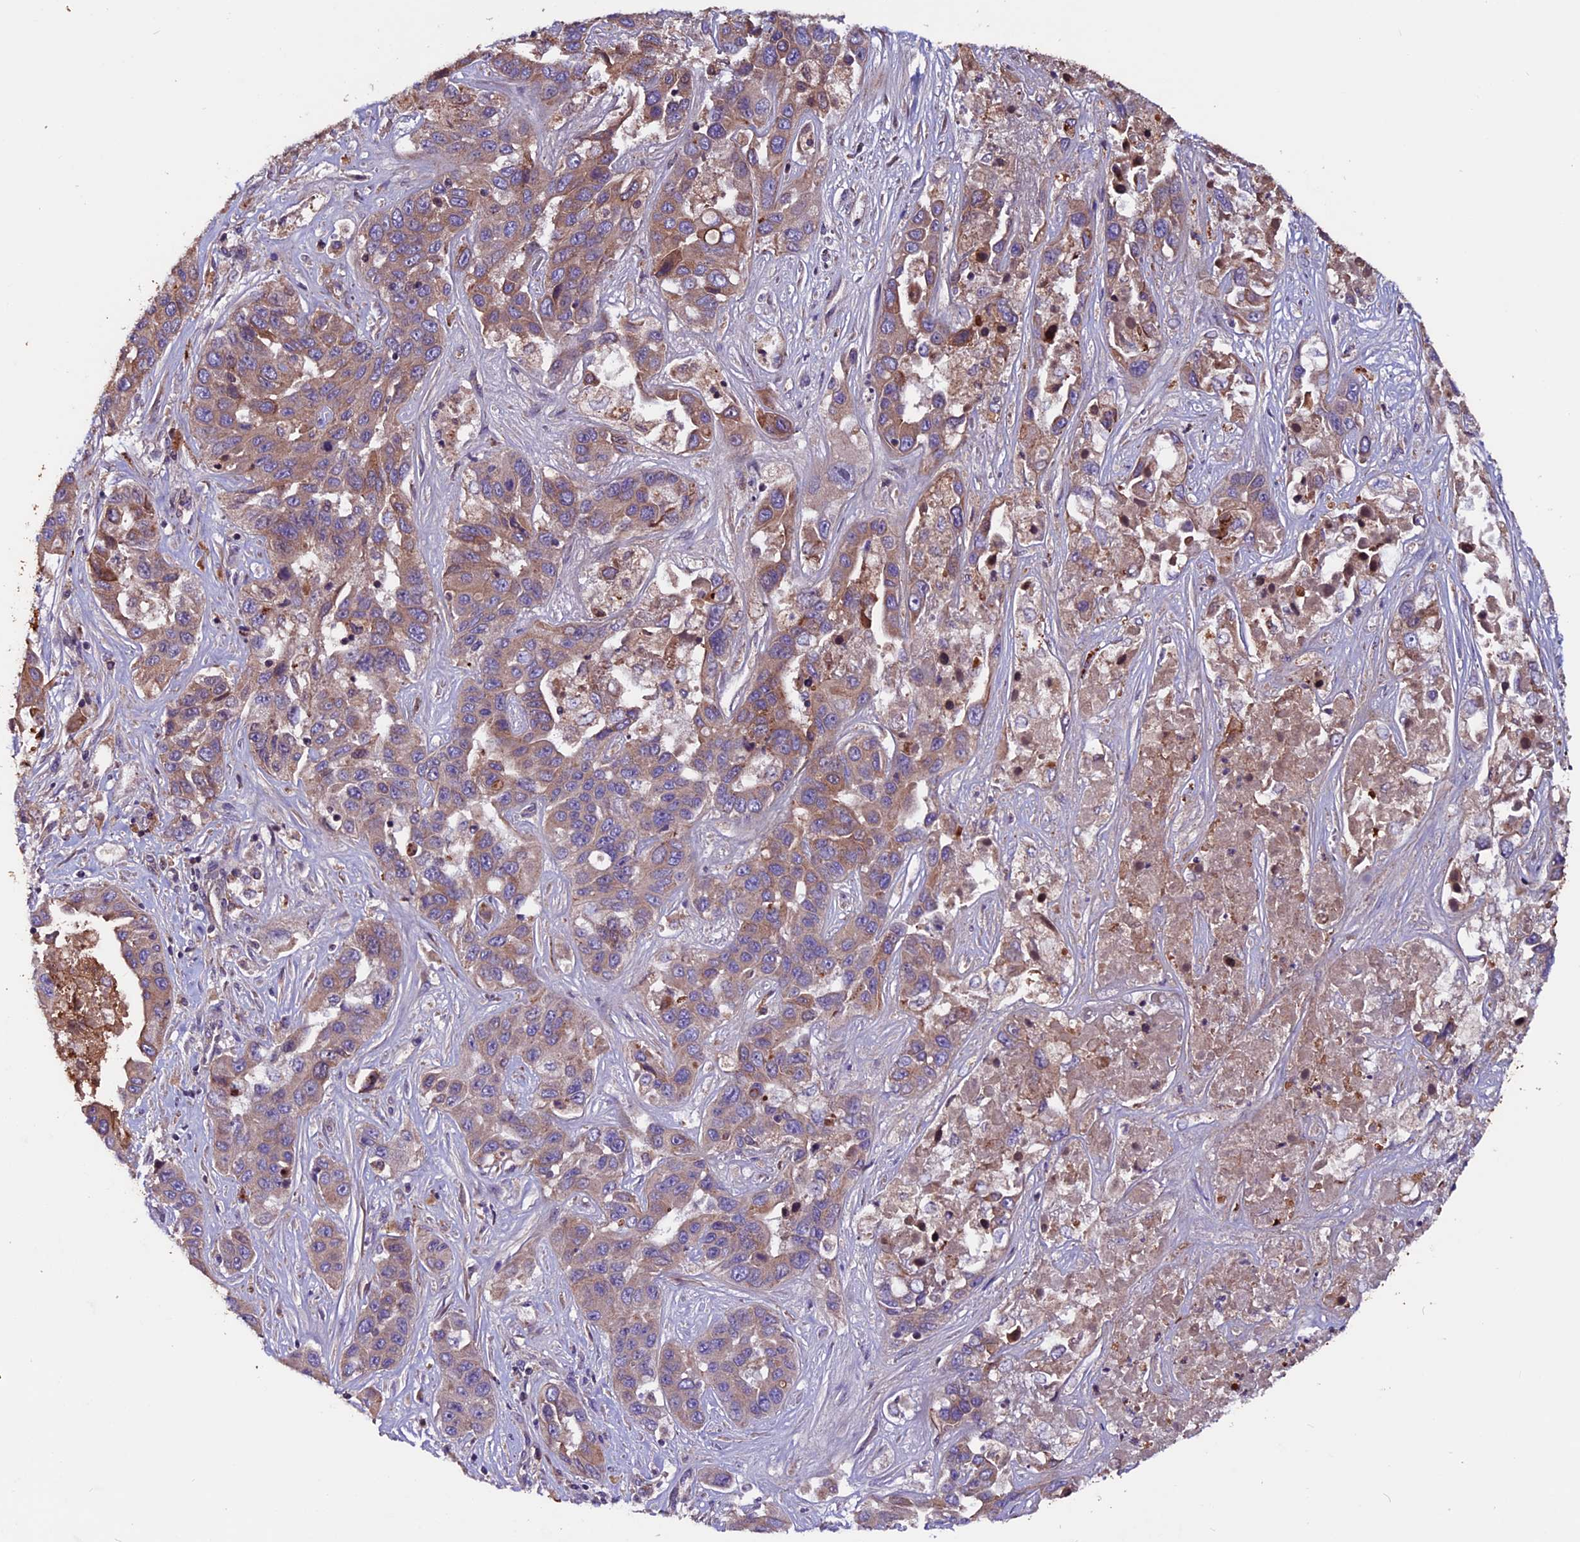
{"staining": {"intensity": "moderate", "quantity": "25%-75%", "location": "cytoplasmic/membranous"}, "tissue": "liver cancer", "cell_type": "Tumor cells", "image_type": "cancer", "snomed": [{"axis": "morphology", "description": "Cholangiocarcinoma"}, {"axis": "topography", "description": "Liver"}], "caption": "This is an image of IHC staining of liver cancer (cholangiocarcinoma), which shows moderate staining in the cytoplasmic/membranous of tumor cells.", "gene": "ZNF598", "patient": {"sex": "female", "age": 52}}